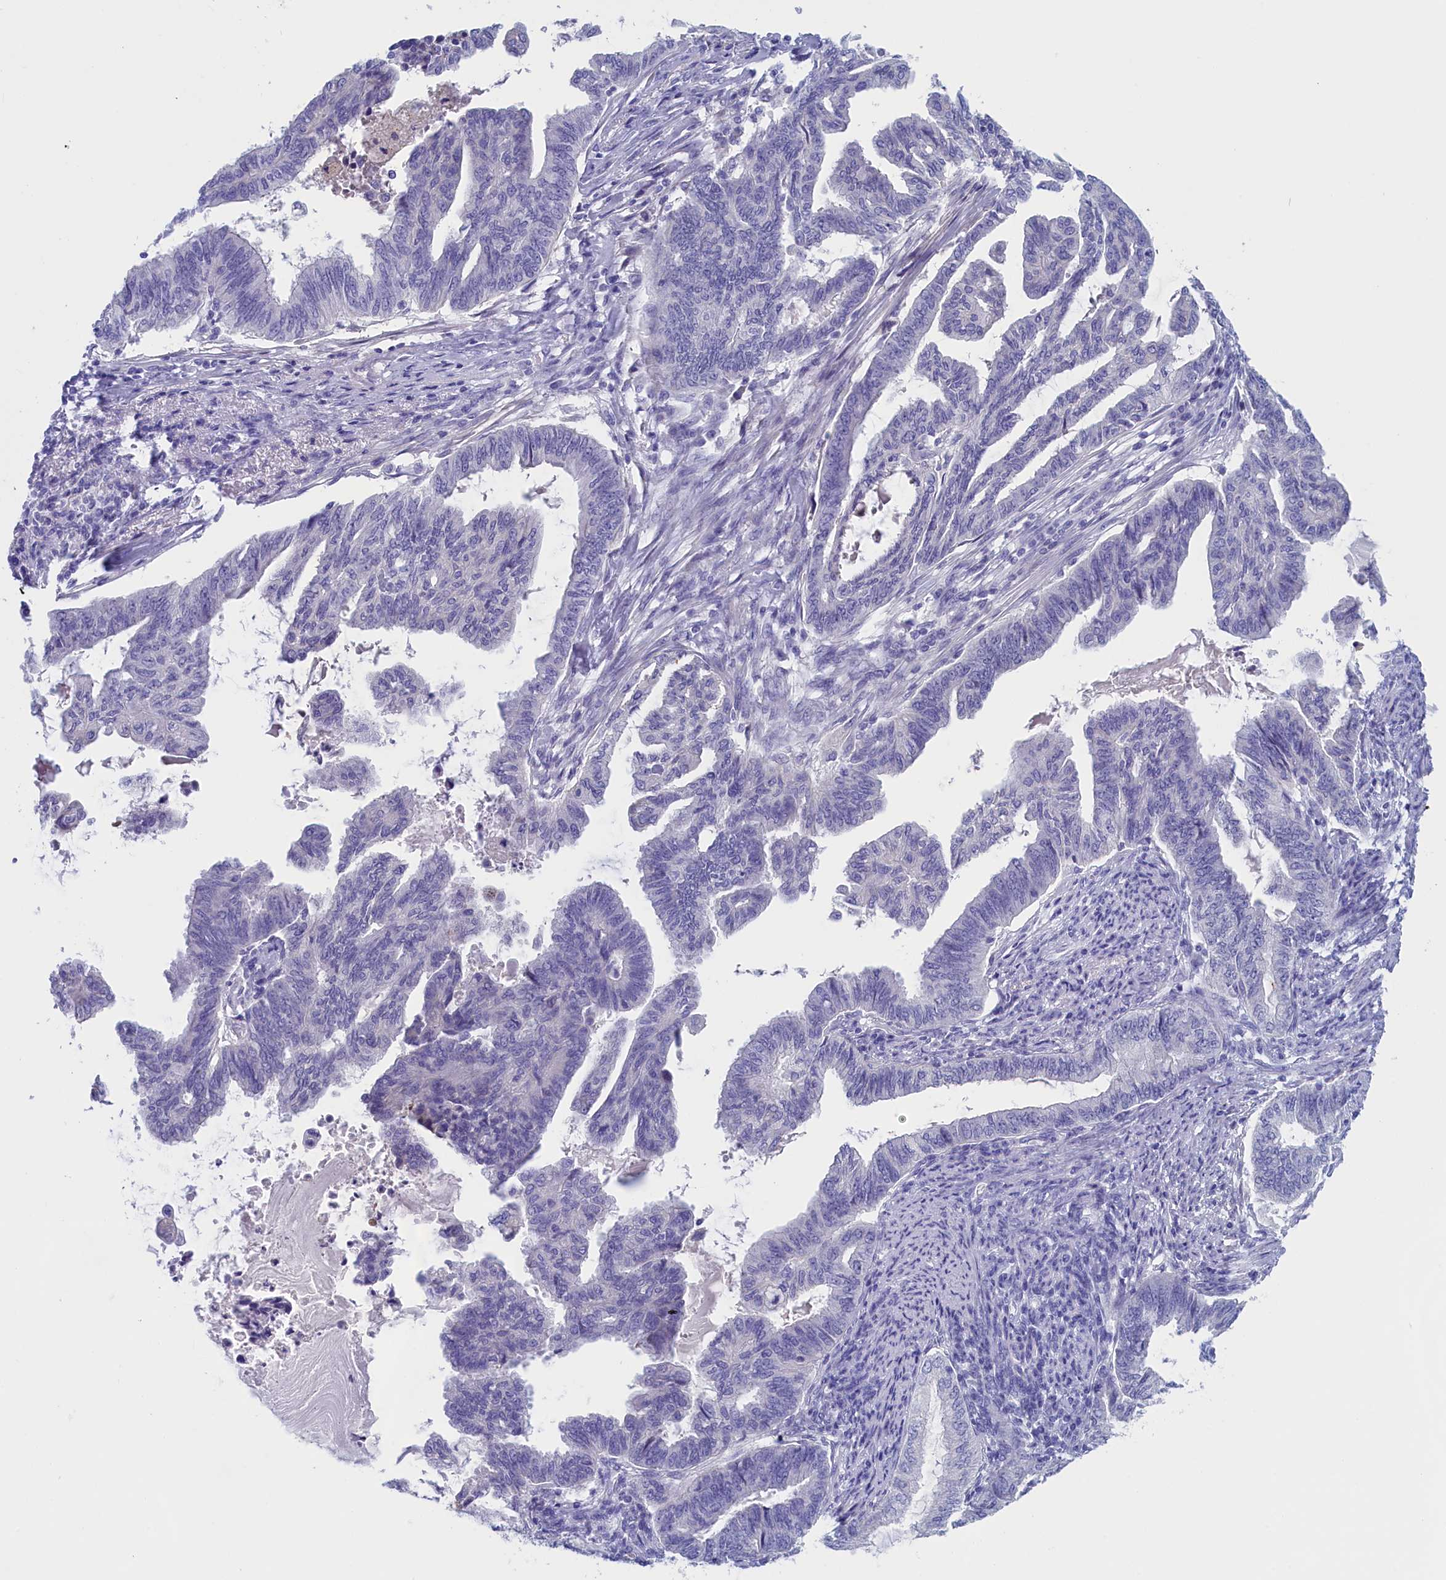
{"staining": {"intensity": "negative", "quantity": "none", "location": "none"}, "tissue": "endometrial cancer", "cell_type": "Tumor cells", "image_type": "cancer", "snomed": [{"axis": "morphology", "description": "Adenocarcinoma, NOS"}, {"axis": "topography", "description": "Endometrium"}], "caption": "Tumor cells show no significant positivity in endometrial adenocarcinoma.", "gene": "ANKRD2", "patient": {"sex": "female", "age": 86}}